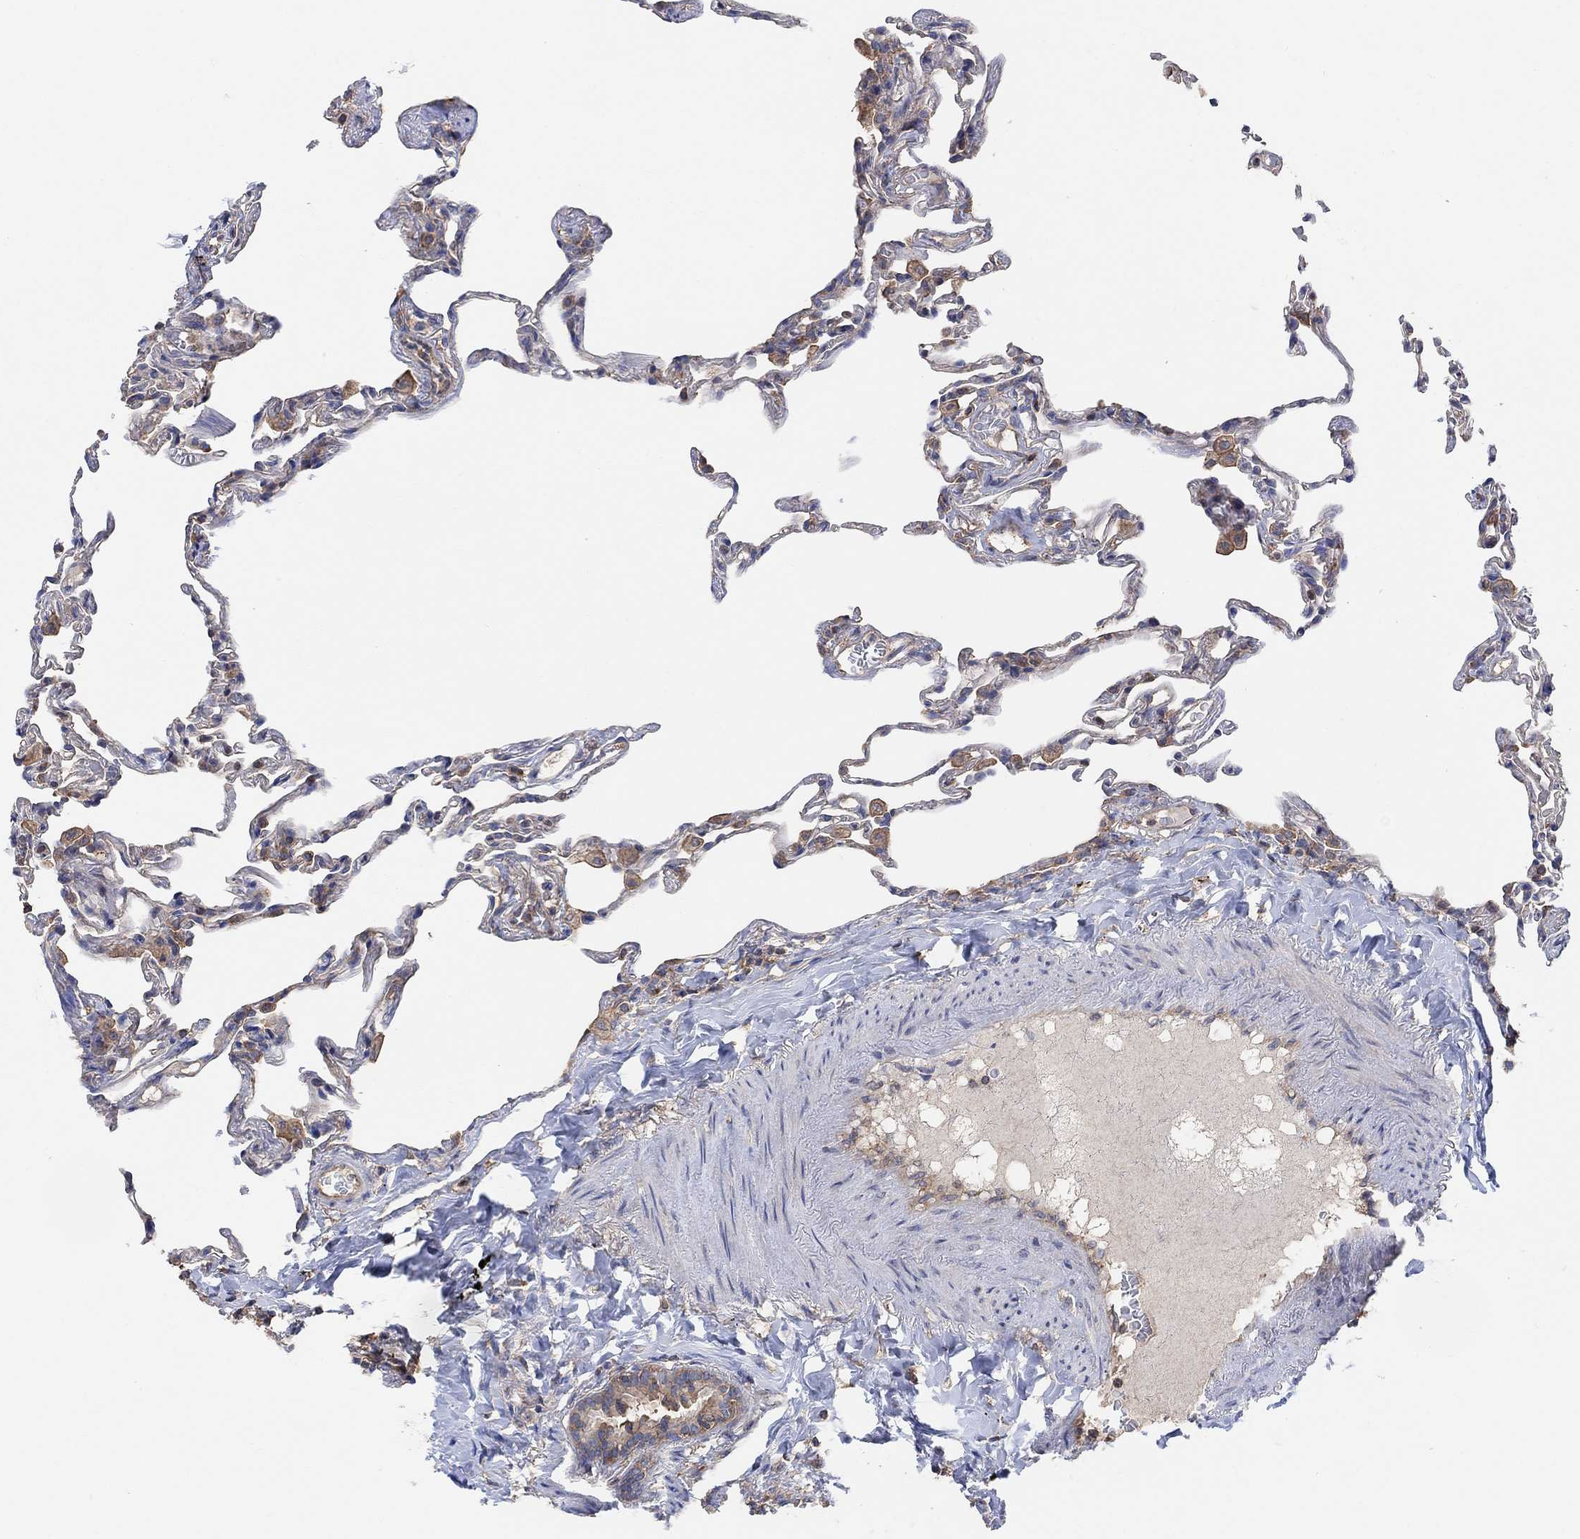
{"staining": {"intensity": "weak", "quantity": "25%-75%", "location": "cytoplasmic/membranous"}, "tissue": "lung", "cell_type": "Alveolar cells", "image_type": "normal", "snomed": [{"axis": "morphology", "description": "Normal tissue, NOS"}, {"axis": "topography", "description": "Lung"}], "caption": "Lung stained with a brown dye demonstrates weak cytoplasmic/membranous positive expression in about 25%-75% of alveolar cells.", "gene": "BLOC1S3", "patient": {"sex": "female", "age": 57}}